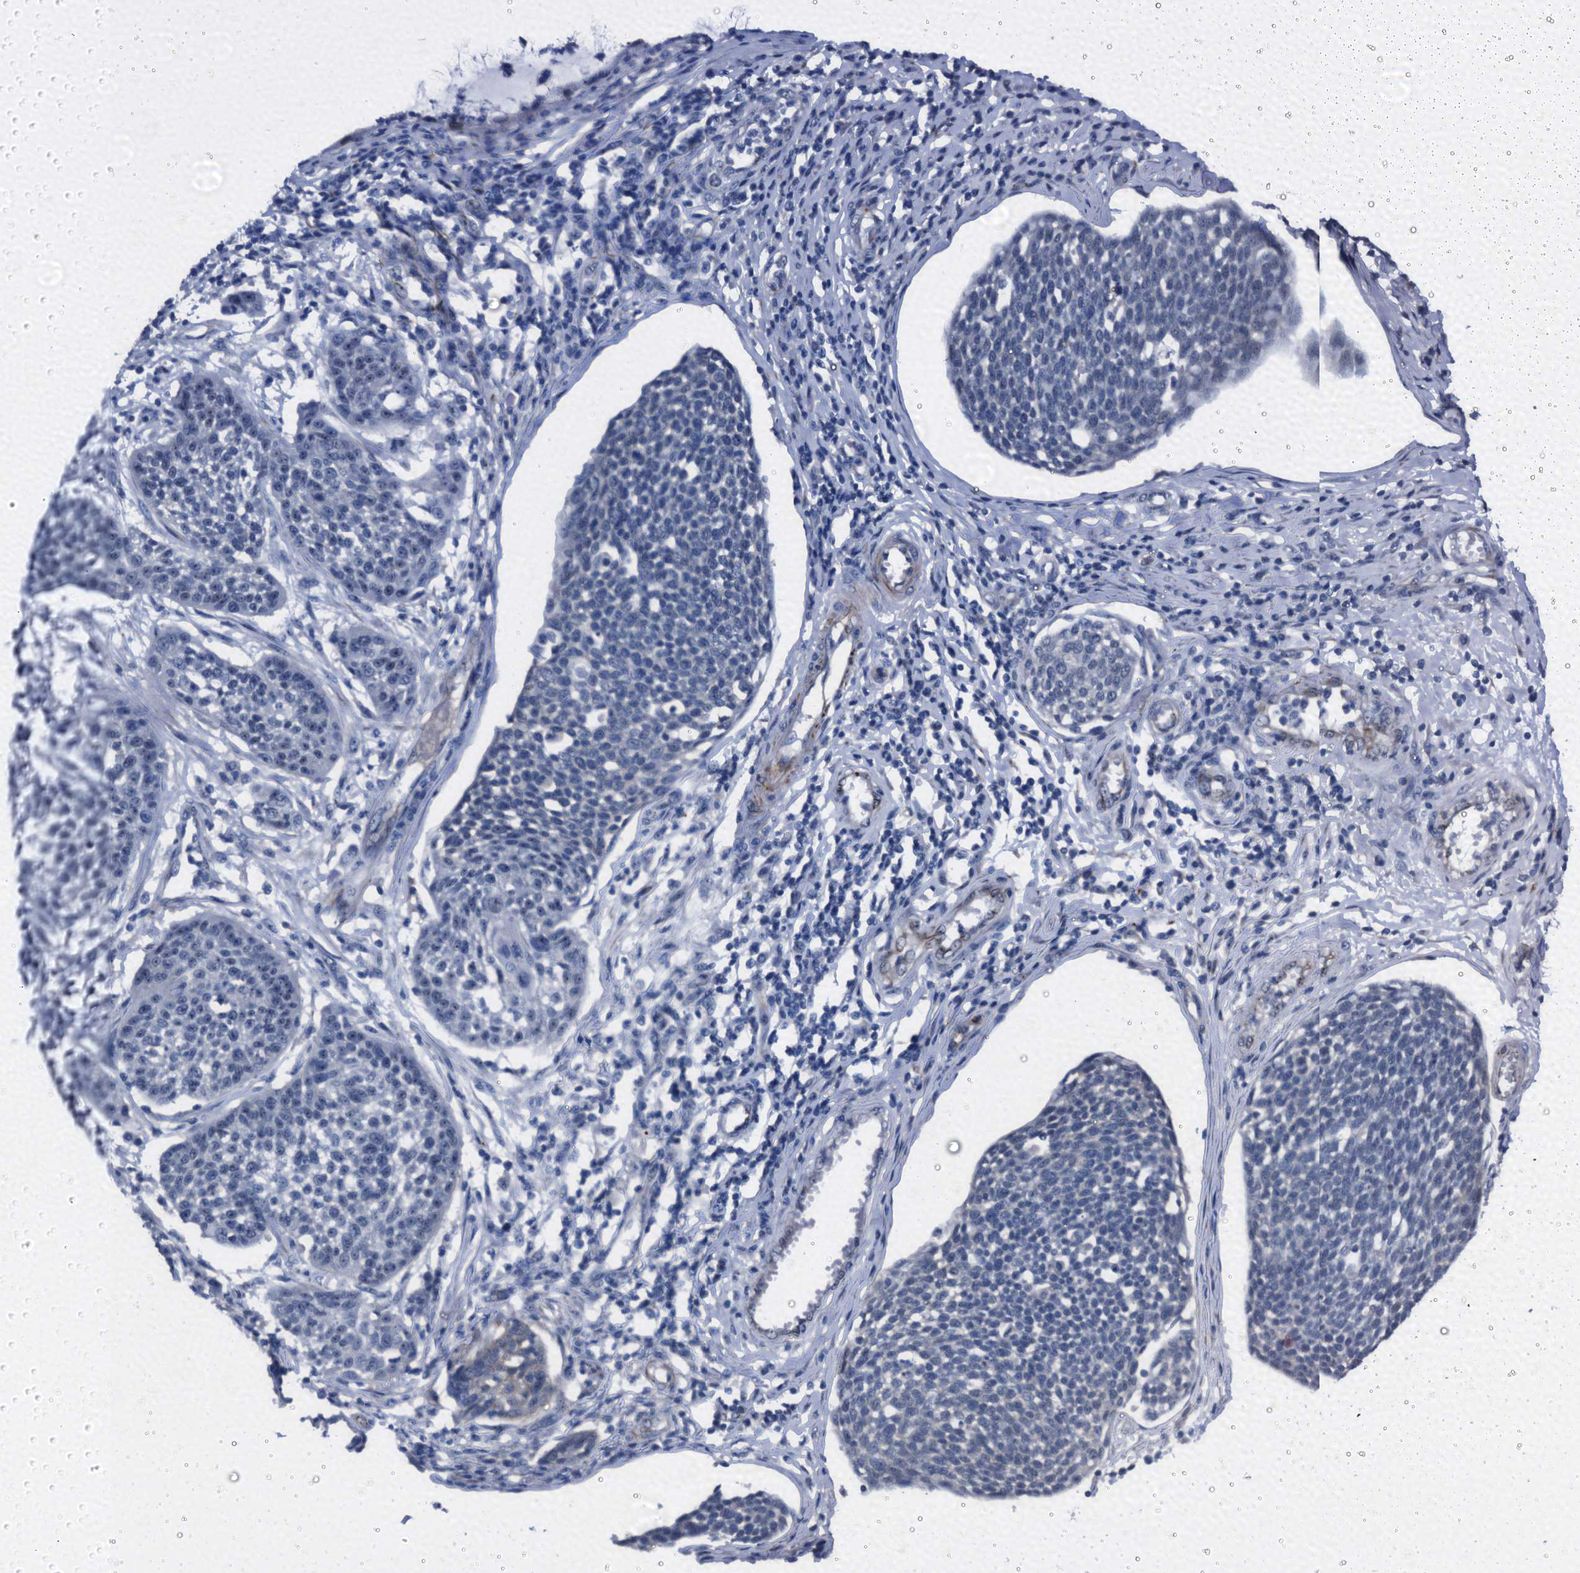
{"staining": {"intensity": "negative", "quantity": "none", "location": "none"}, "tissue": "cervical cancer", "cell_type": "Tumor cells", "image_type": "cancer", "snomed": [{"axis": "morphology", "description": "Squamous cell carcinoma, NOS"}, {"axis": "topography", "description": "Cervix"}], "caption": "Protein analysis of cervical cancer (squamous cell carcinoma) displays no significant expression in tumor cells.", "gene": "EMG1", "patient": {"sex": "female", "age": 34}}